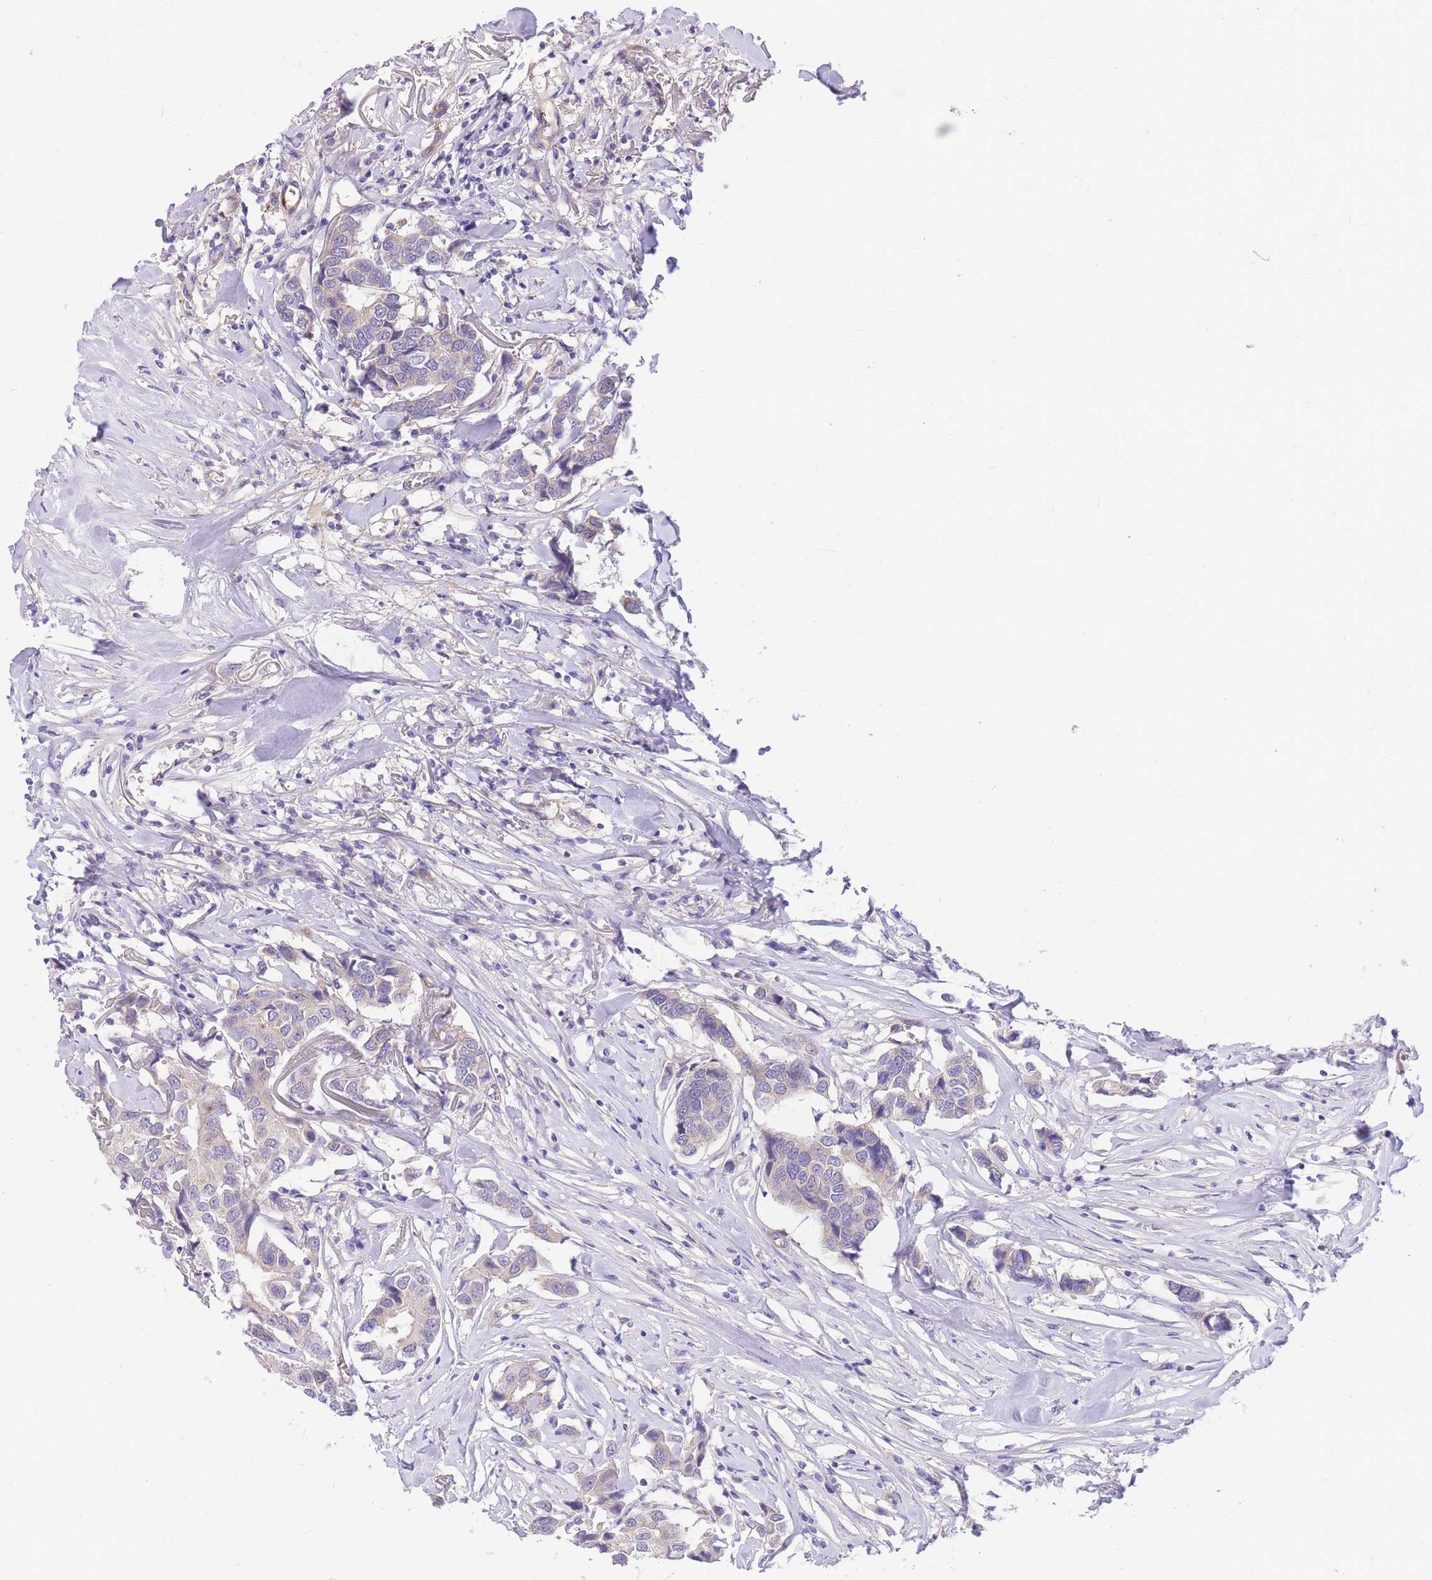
{"staining": {"intensity": "negative", "quantity": "none", "location": "none"}, "tissue": "breast cancer", "cell_type": "Tumor cells", "image_type": "cancer", "snomed": [{"axis": "morphology", "description": "Duct carcinoma"}, {"axis": "topography", "description": "Breast"}], "caption": "DAB (3,3'-diaminobenzidine) immunohistochemical staining of human breast intraductal carcinoma reveals no significant positivity in tumor cells. The staining was performed using DAB (3,3'-diaminobenzidine) to visualize the protein expression in brown, while the nuclei were stained in blue with hematoxylin (Magnification: 20x).", "gene": "S100PBP", "patient": {"sex": "female", "age": 80}}